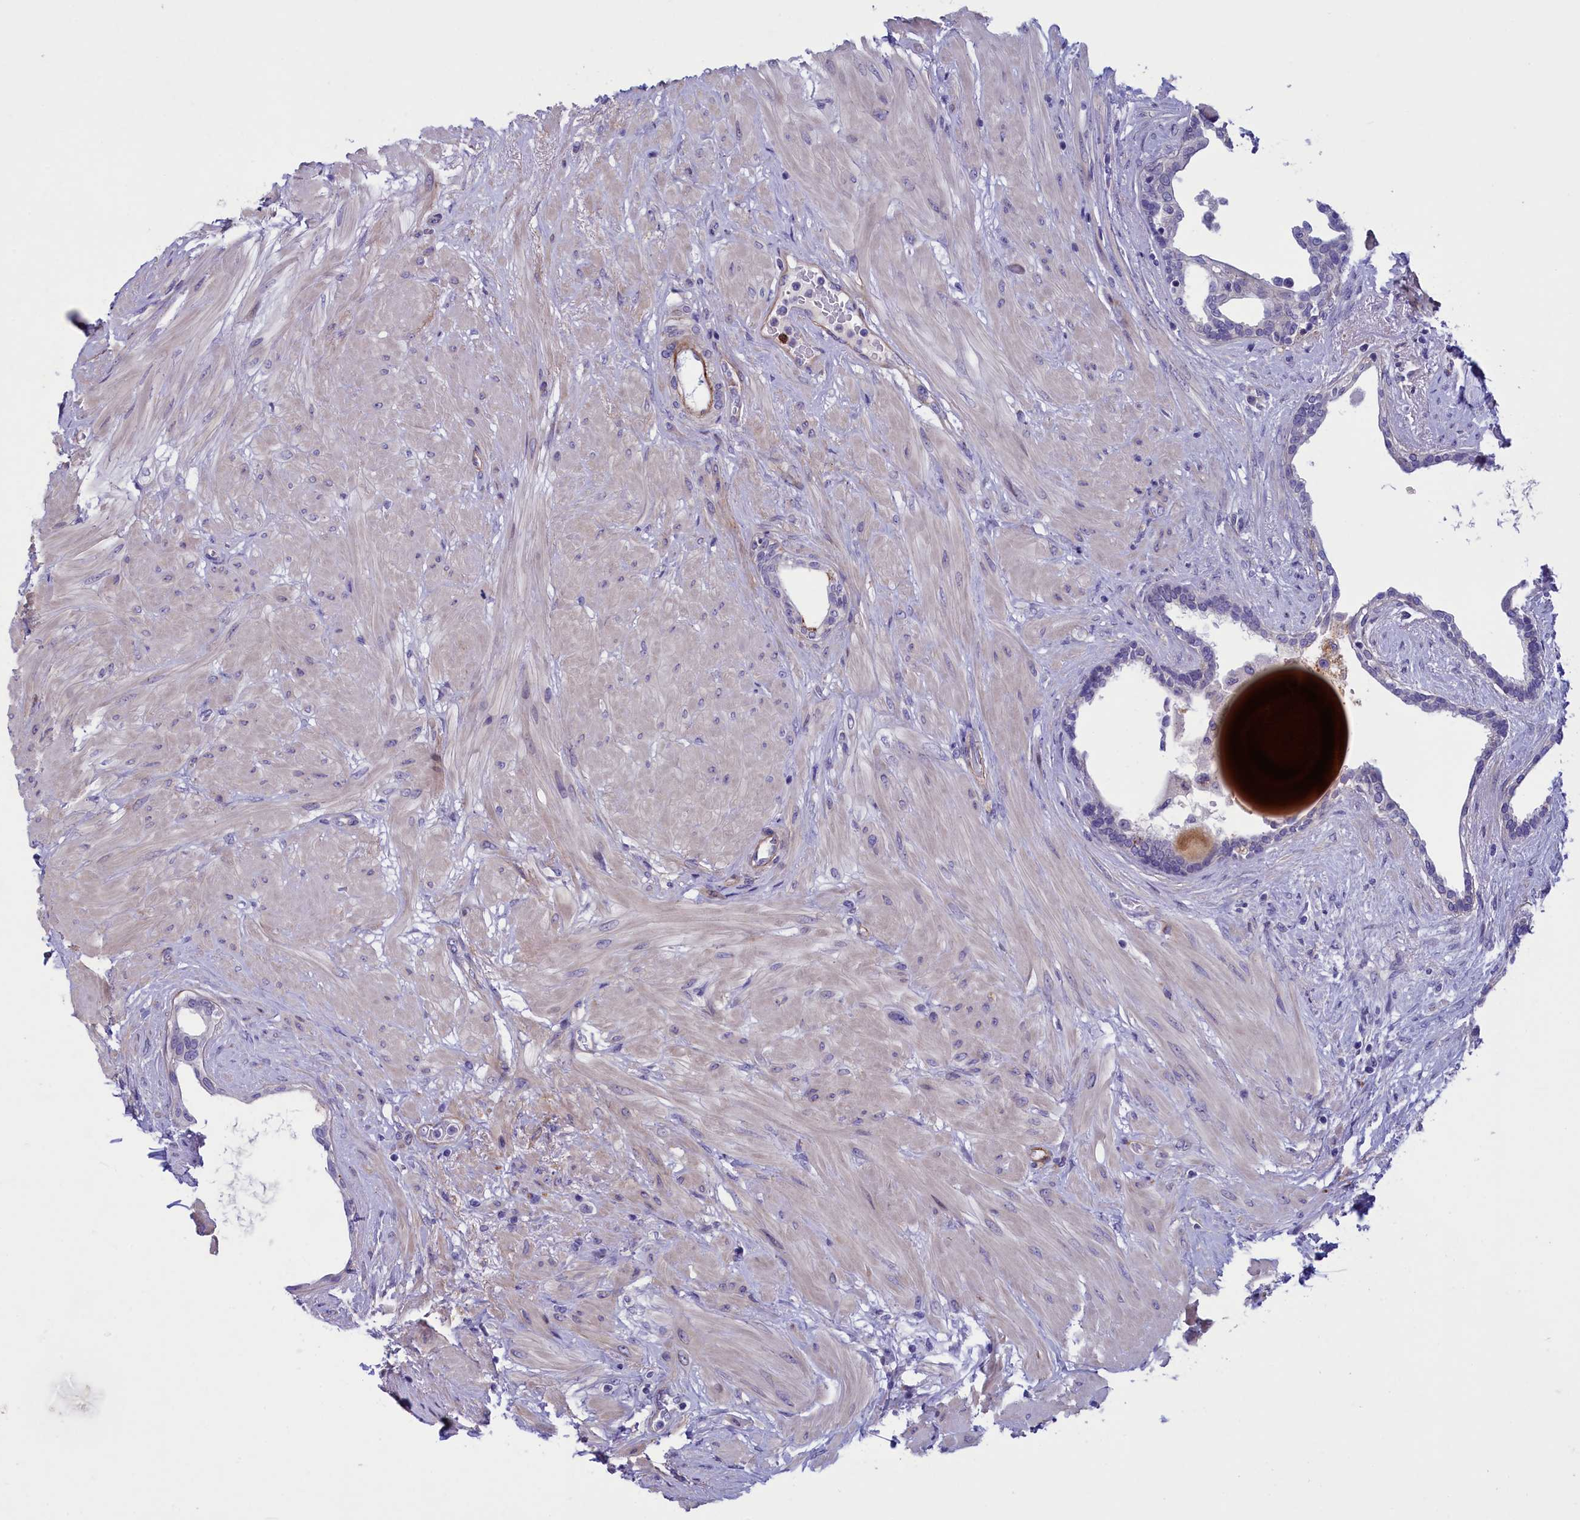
{"staining": {"intensity": "weak", "quantity": "<25%", "location": "cytoplasmic/membranous"}, "tissue": "prostate", "cell_type": "Glandular cells", "image_type": "normal", "snomed": [{"axis": "morphology", "description": "Normal tissue, NOS"}, {"axis": "topography", "description": "Prostate"}], "caption": "Immunohistochemical staining of benign human prostate demonstrates no significant staining in glandular cells. (DAB immunohistochemistry, high magnification).", "gene": "LOXL1", "patient": {"sex": "male", "age": 48}}